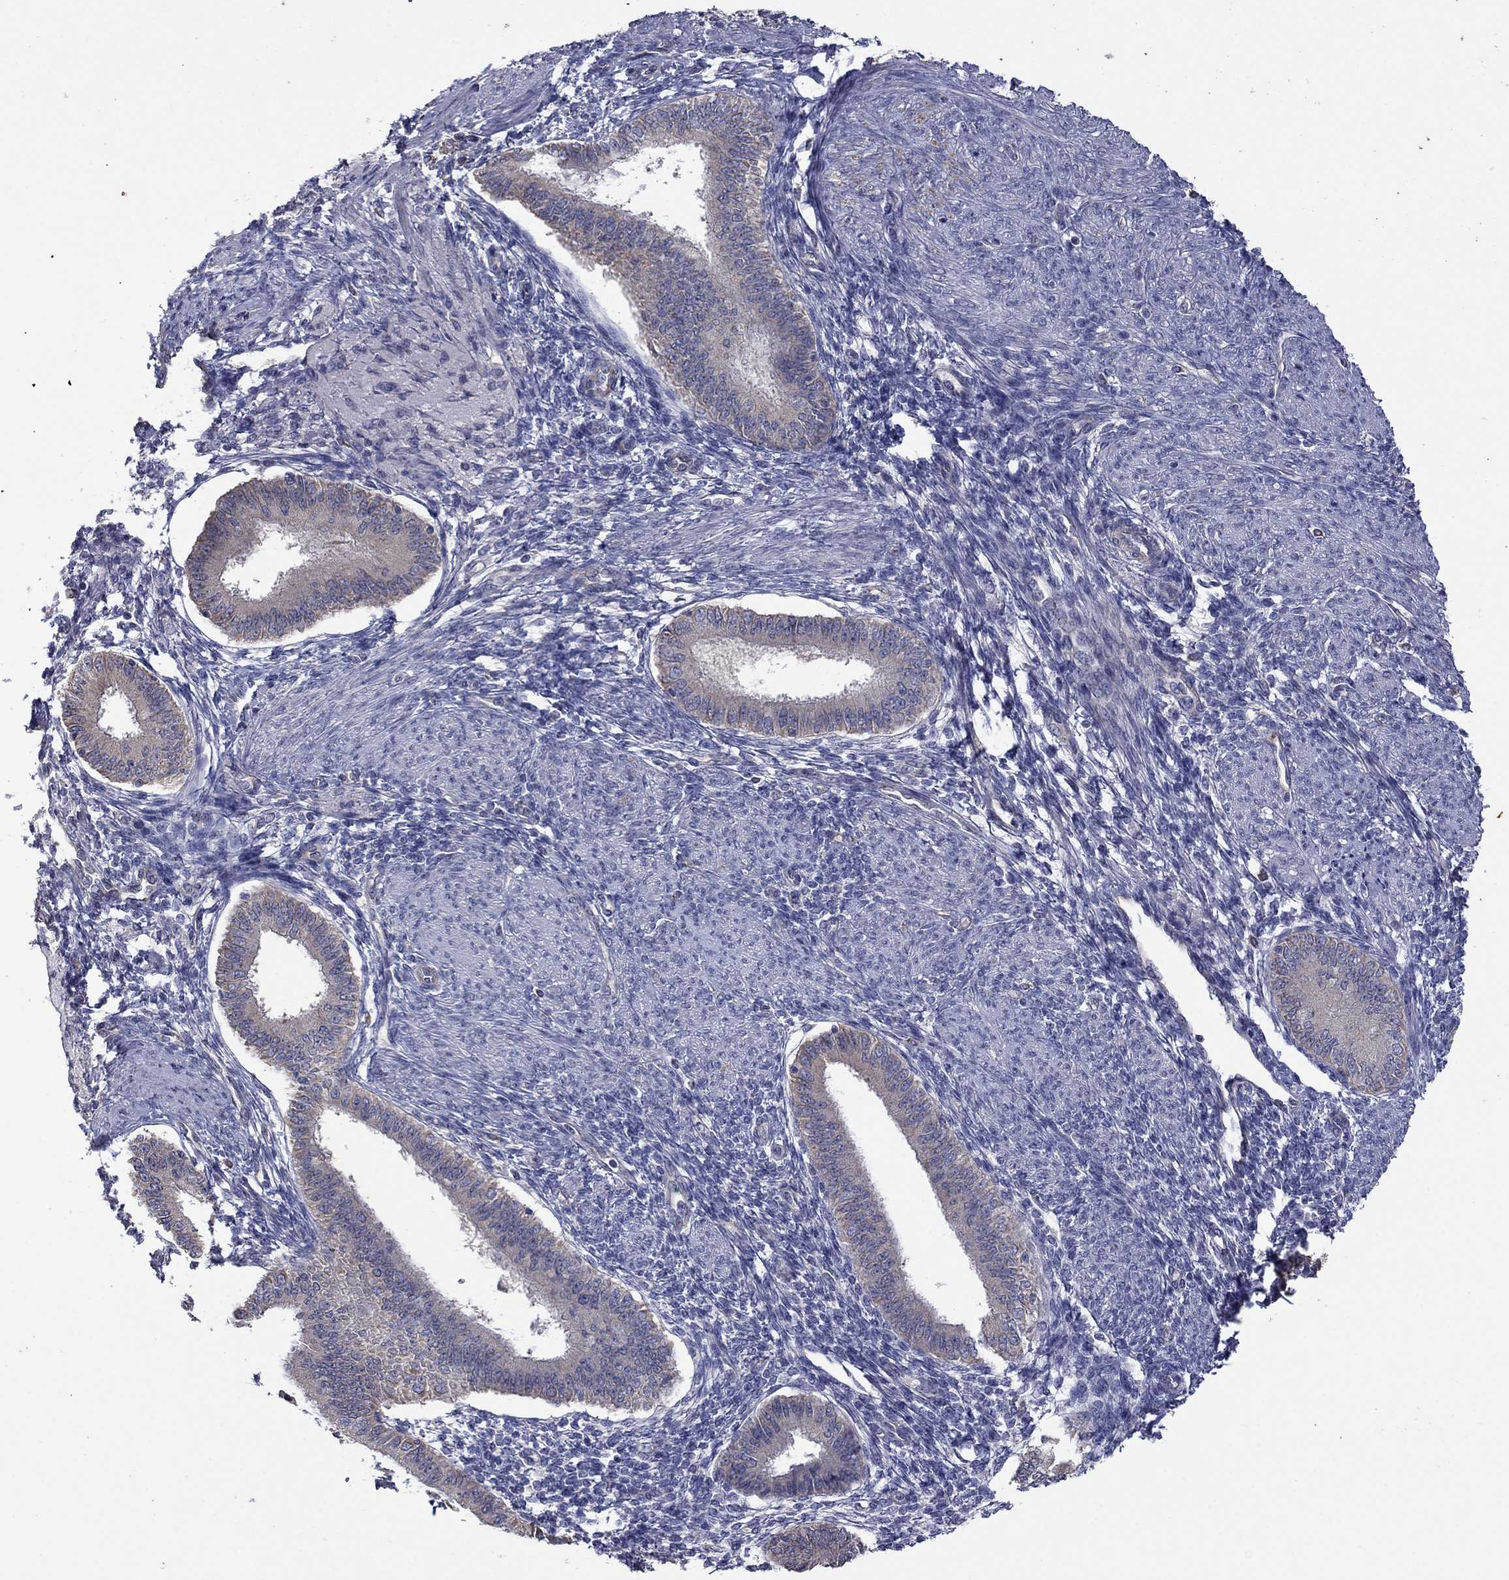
{"staining": {"intensity": "negative", "quantity": "none", "location": "none"}, "tissue": "endometrium", "cell_type": "Cells in endometrial stroma", "image_type": "normal", "snomed": [{"axis": "morphology", "description": "Normal tissue, NOS"}, {"axis": "topography", "description": "Endometrium"}], "caption": "This is an immunohistochemistry (IHC) image of benign human endometrium. There is no positivity in cells in endometrial stroma.", "gene": "CAMKK2", "patient": {"sex": "female", "age": 39}}